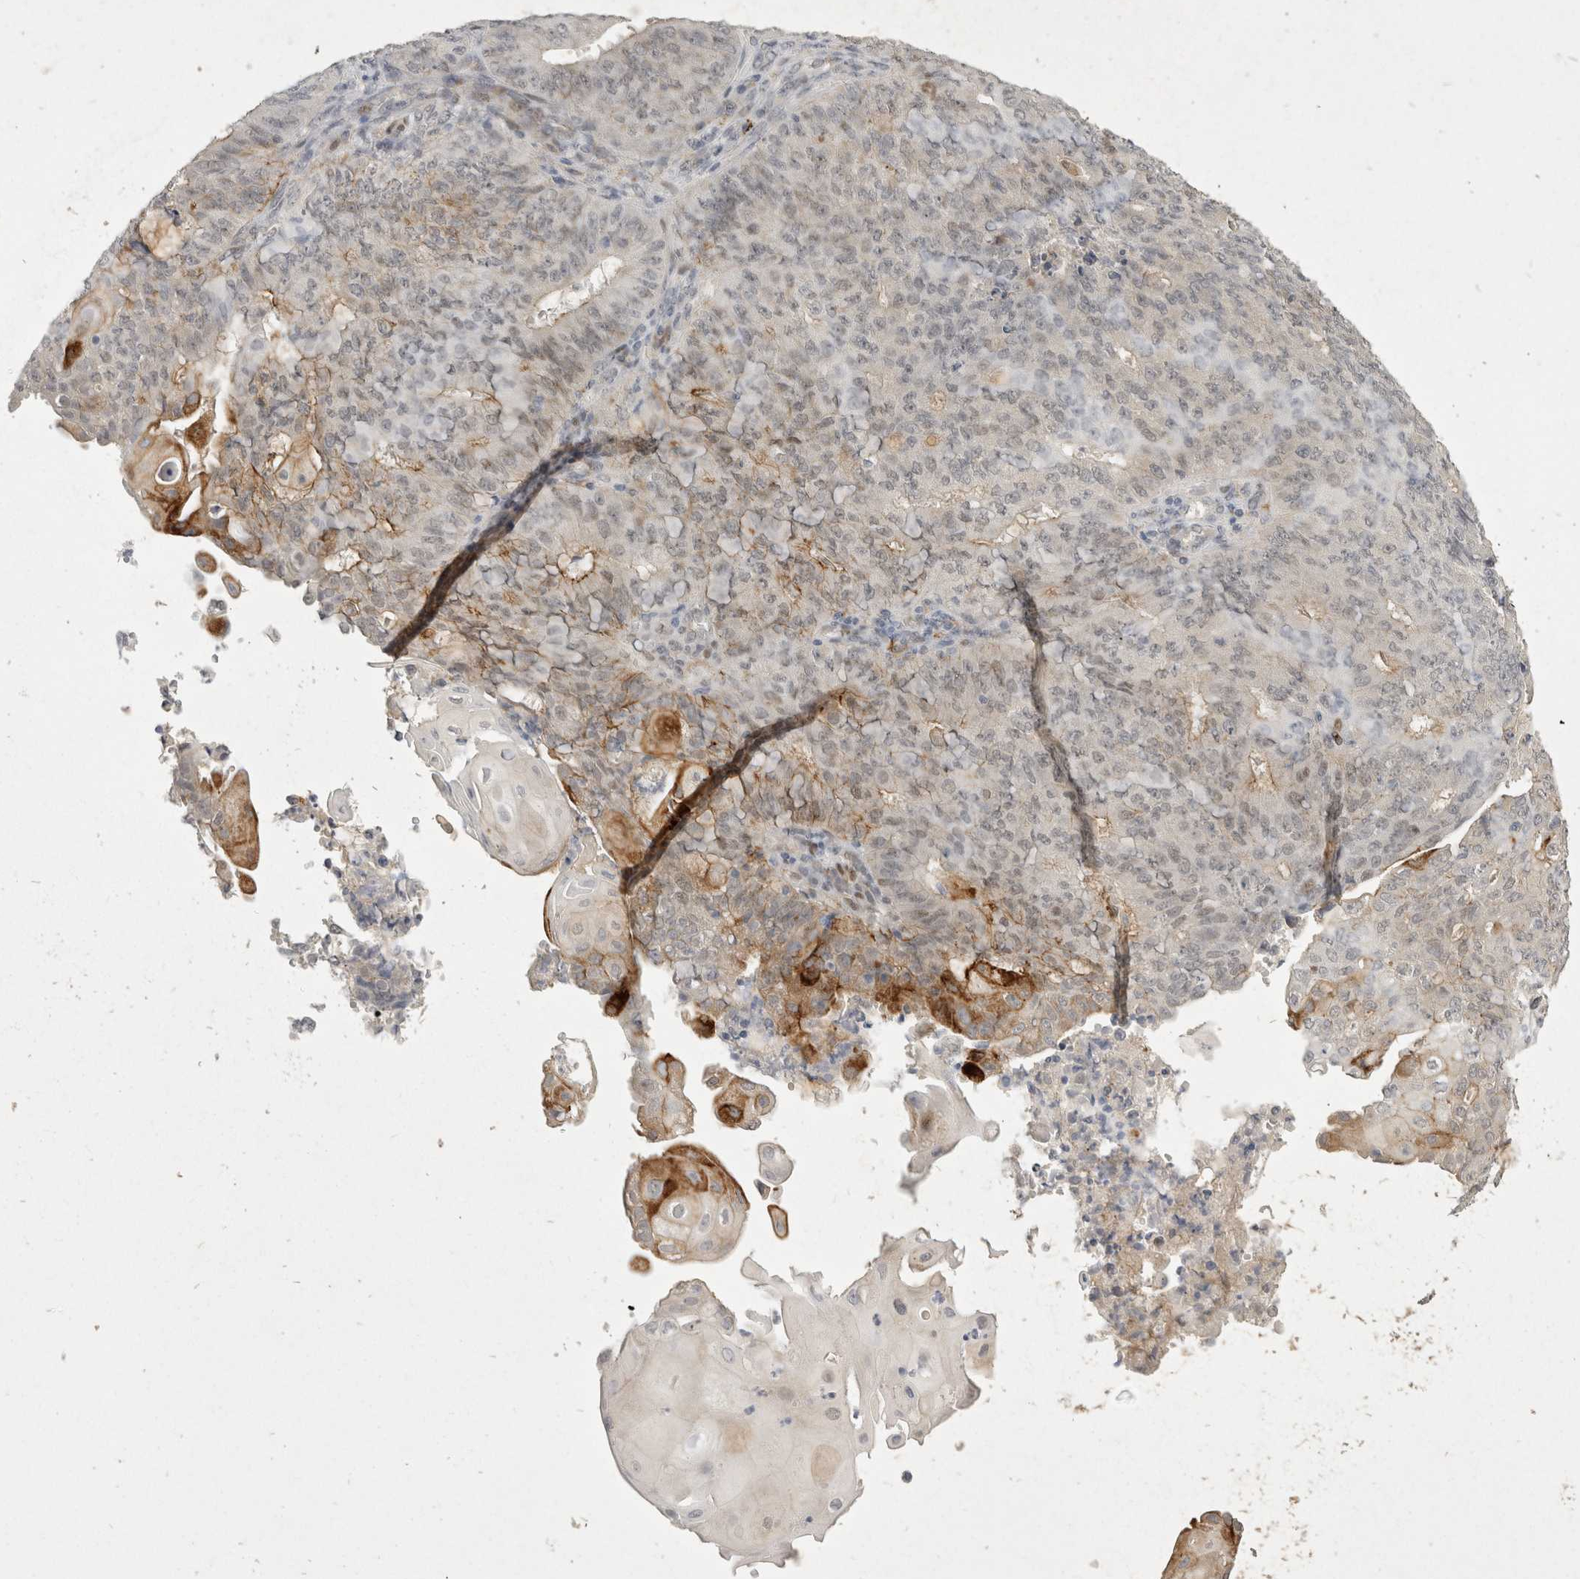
{"staining": {"intensity": "moderate", "quantity": "25%-75%", "location": "cytoplasmic/membranous"}, "tissue": "endometrial cancer", "cell_type": "Tumor cells", "image_type": "cancer", "snomed": [{"axis": "morphology", "description": "Adenocarcinoma, NOS"}, {"axis": "topography", "description": "Endometrium"}], "caption": "Immunohistochemical staining of endometrial adenocarcinoma shows medium levels of moderate cytoplasmic/membranous protein positivity in approximately 25%-75% of tumor cells.", "gene": "TOM1L2", "patient": {"sex": "female", "age": 32}}